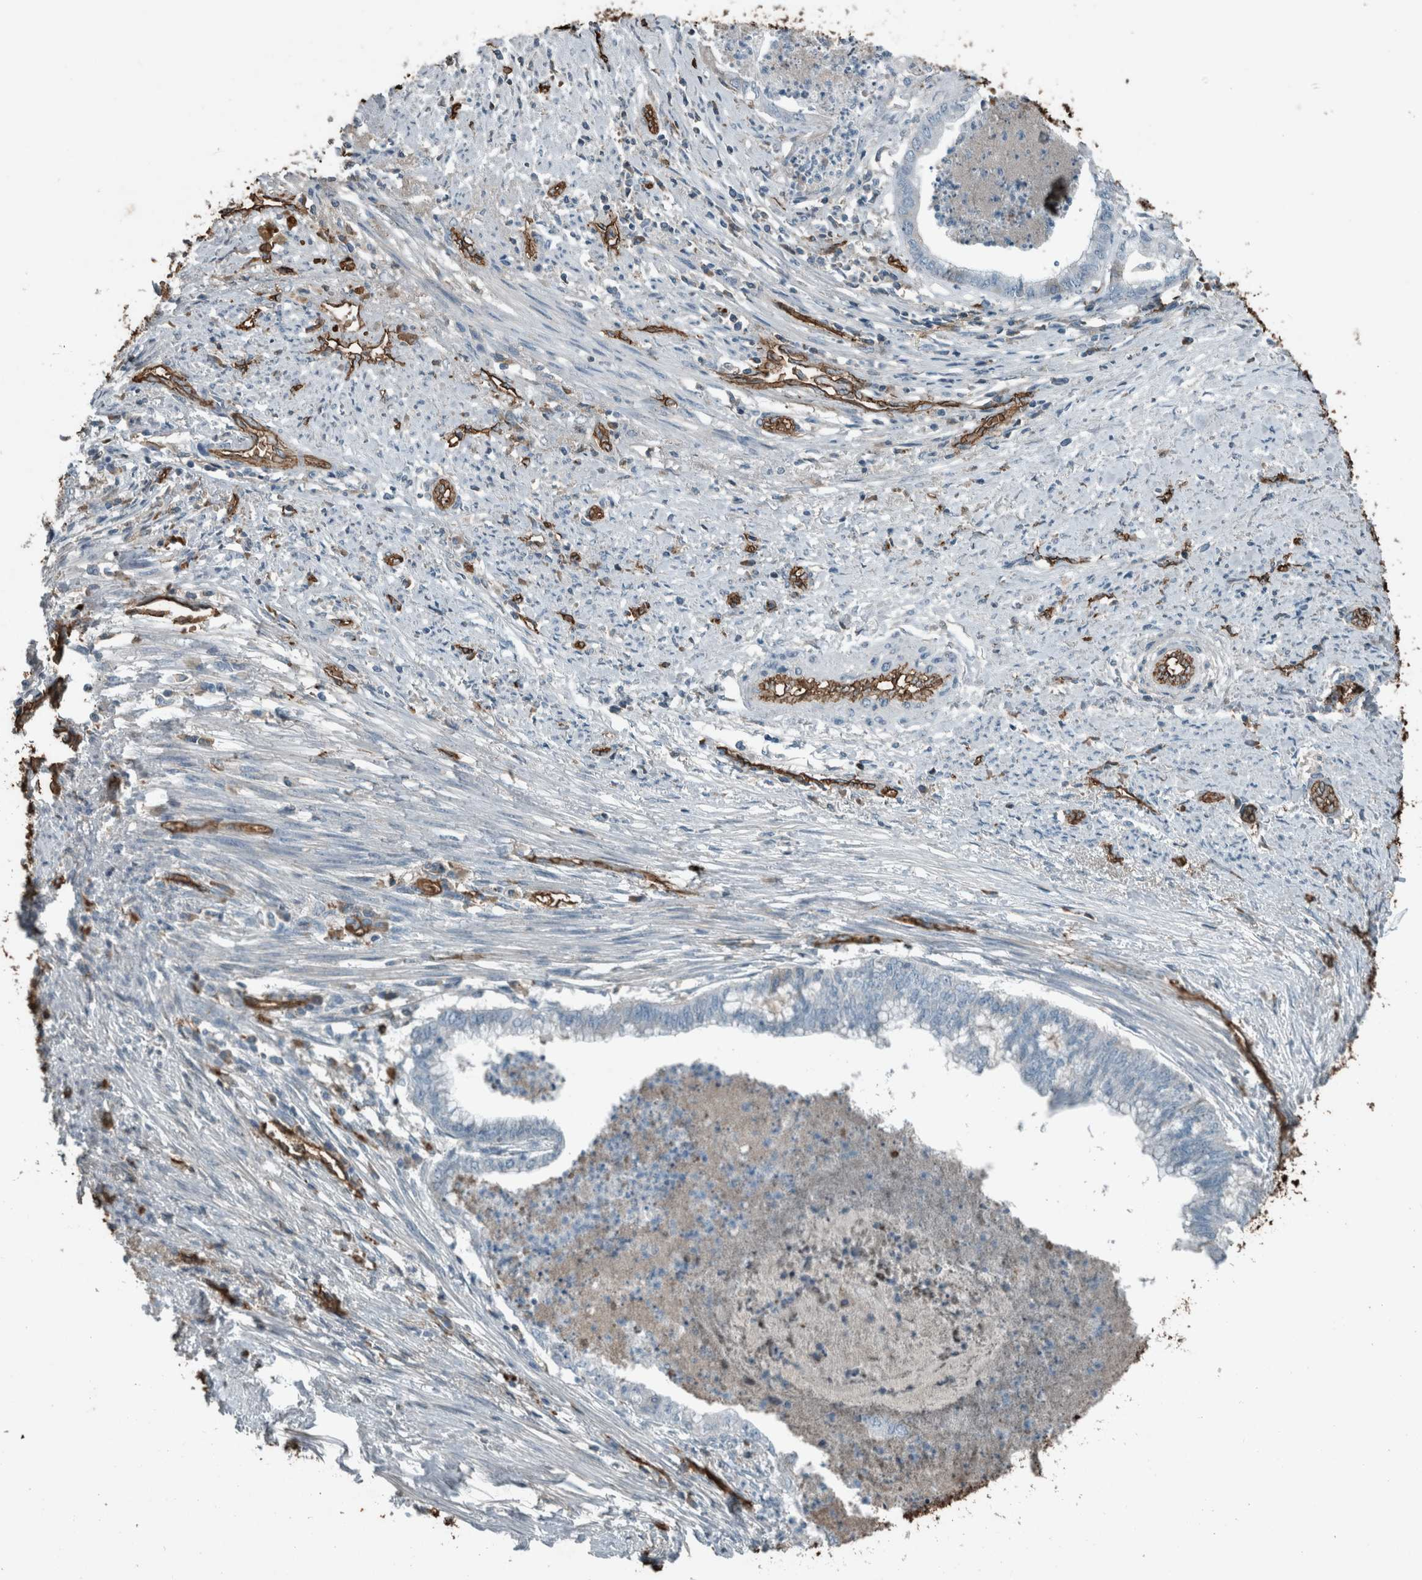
{"staining": {"intensity": "negative", "quantity": "none", "location": "none"}, "tissue": "endometrial cancer", "cell_type": "Tumor cells", "image_type": "cancer", "snomed": [{"axis": "morphology", "description": "Necrosis, NOS"}, {"axis": "morphology", "description": "Adenocarcinoma, NOS"}, {"axis": "topography", "description": "Endometrium"}], "caption": "Endometrial adenocarcinoma was stained to show a protein in brown. There is no significant positivity in tumor cells. (DAB (3,3'-diaminobenzidine) immunohistochemistry, high magnification).", "gene": "LBP", "patient": {"sex": "female", "age": 79}}